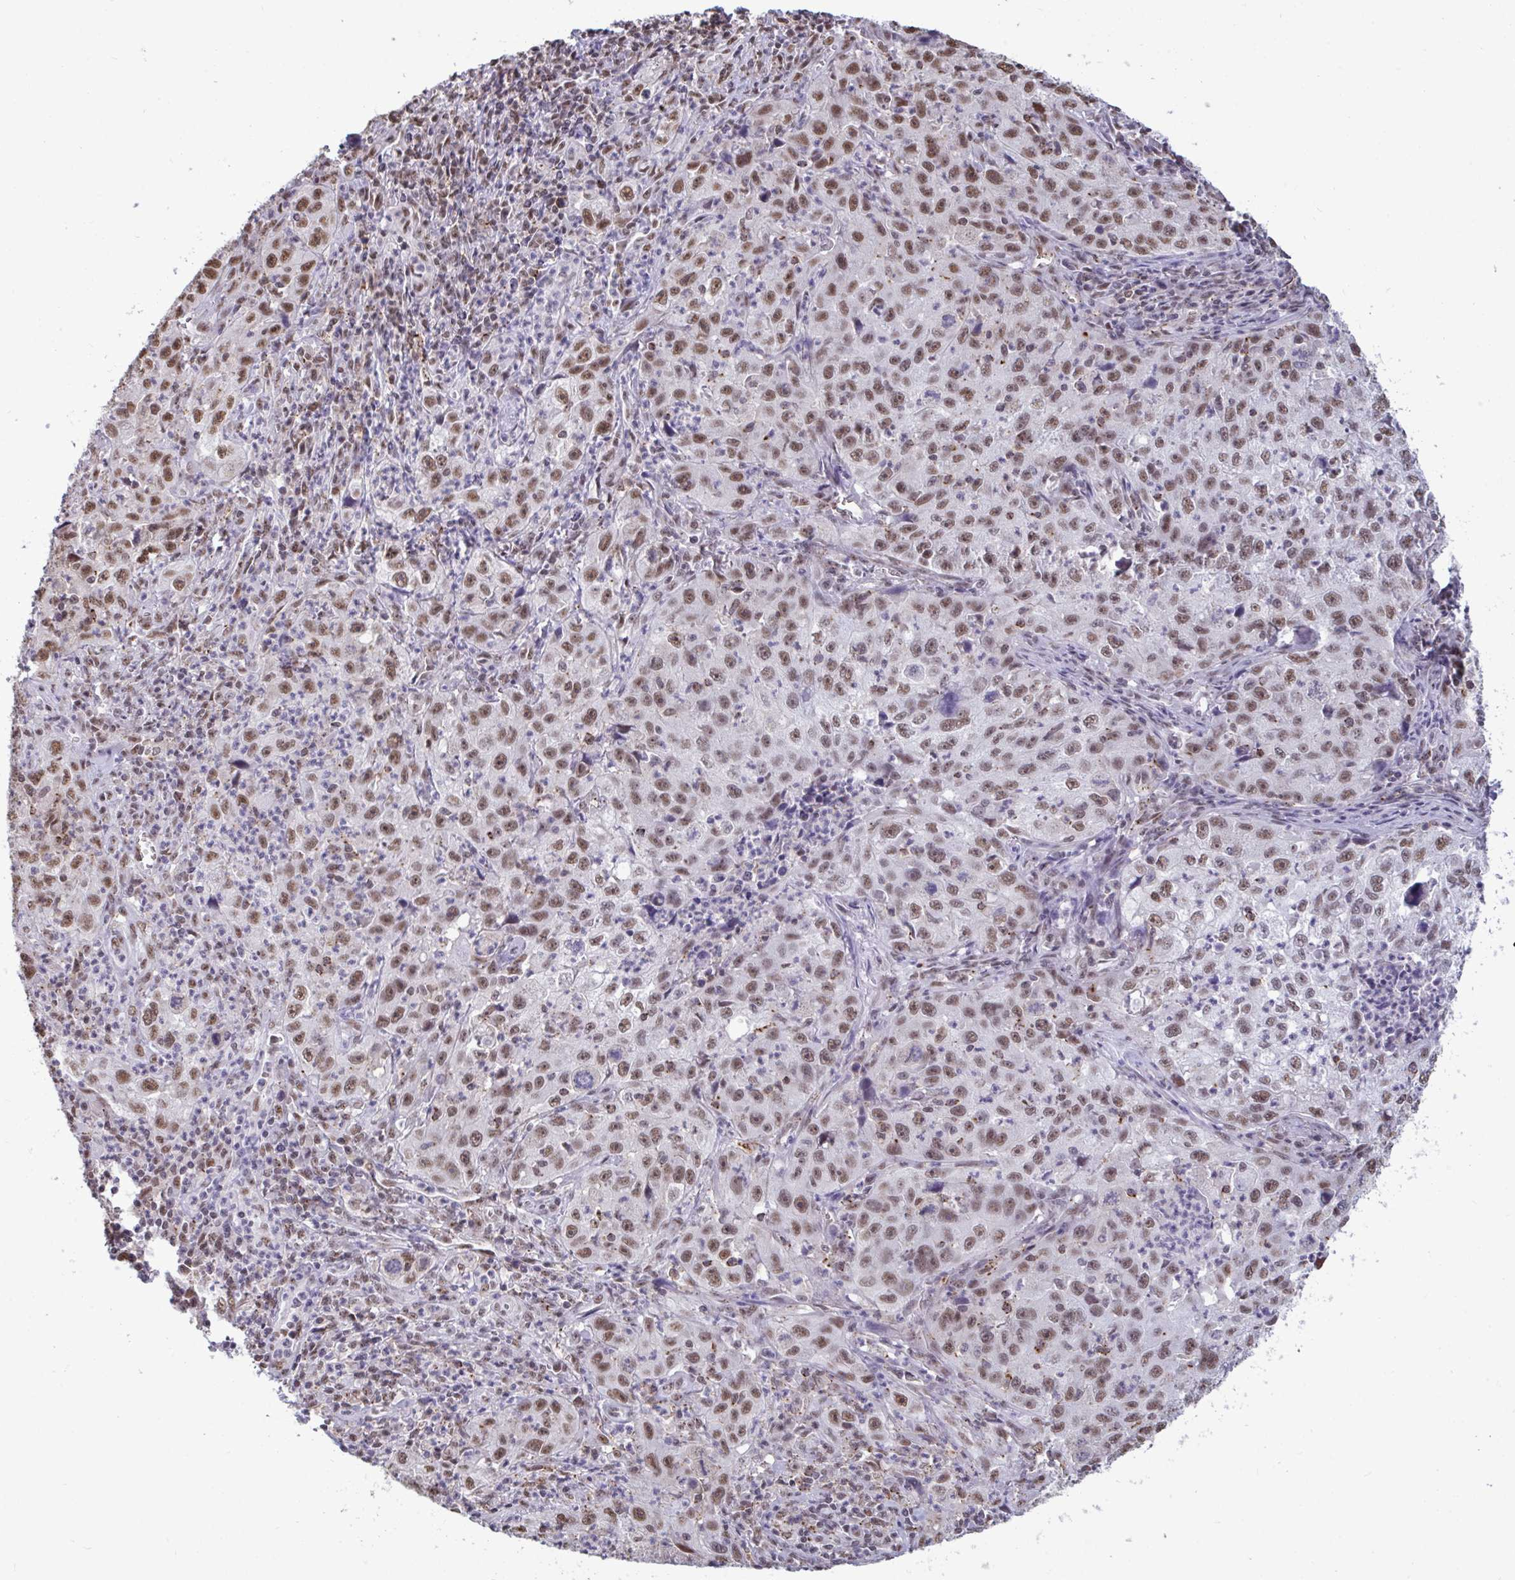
{"staining": {"intensity": "moderate", "quantity": ">75%", "location": "nuclear"}, "tissue": "lung cancer", "cell_type": "Tumor cells", "image_type": "cancer", "snomed": [{"axis": "morphology", "description": "Squamous cell carcinoma, NOS"}, {"axis": "topography", "description": "Lung"}], "caption": "Immunohistochemical staining of human lung cancer exhibits moderate nuclear protein expression in about >75% of tumor cells.", "gene": "PUF60", "patient": {"sex": "male", "age": 71}}